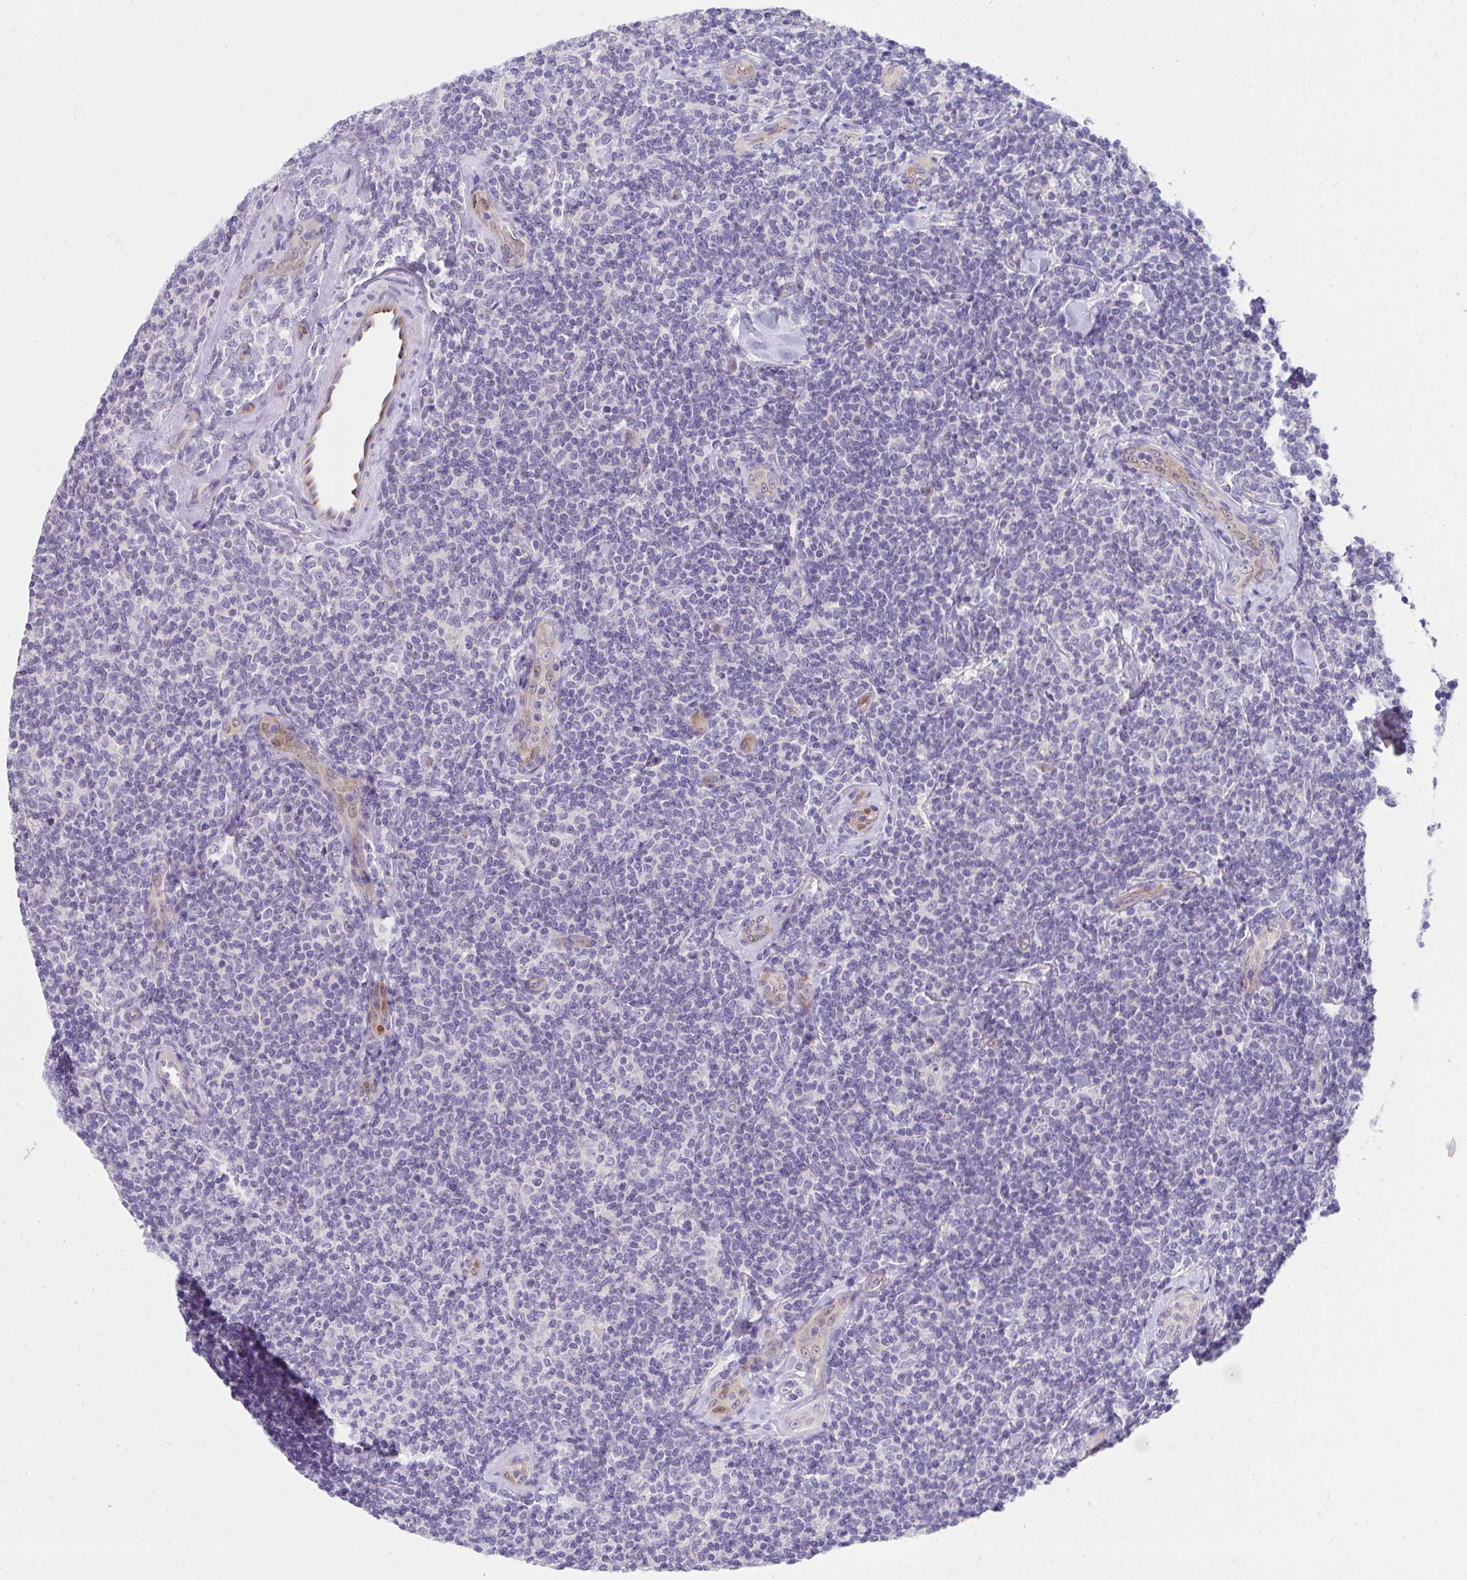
{"staining": {"intensity": "negative", "quantity": "none", "location": "none"}, "tissue": "lymphoma", "cell_type": "Tumor cells", "image_type": "cancer", "snomed": [{"axis": "morphology", "description": "Malignant lymphoma, non-Hodgkin's type, Low grade"}, {"axis": "topography", "description": "Lymph node"}], "caption": "An IHC micrograph of low-grade malignant lymphoma, non-Hodgkin's type is shown. There is no staining in tumor cells of low-grade malignant lymphoma, non-Hodgkin's type.", "gene": "LRRC36", "patient": {"sex": "female", "age": 56}}